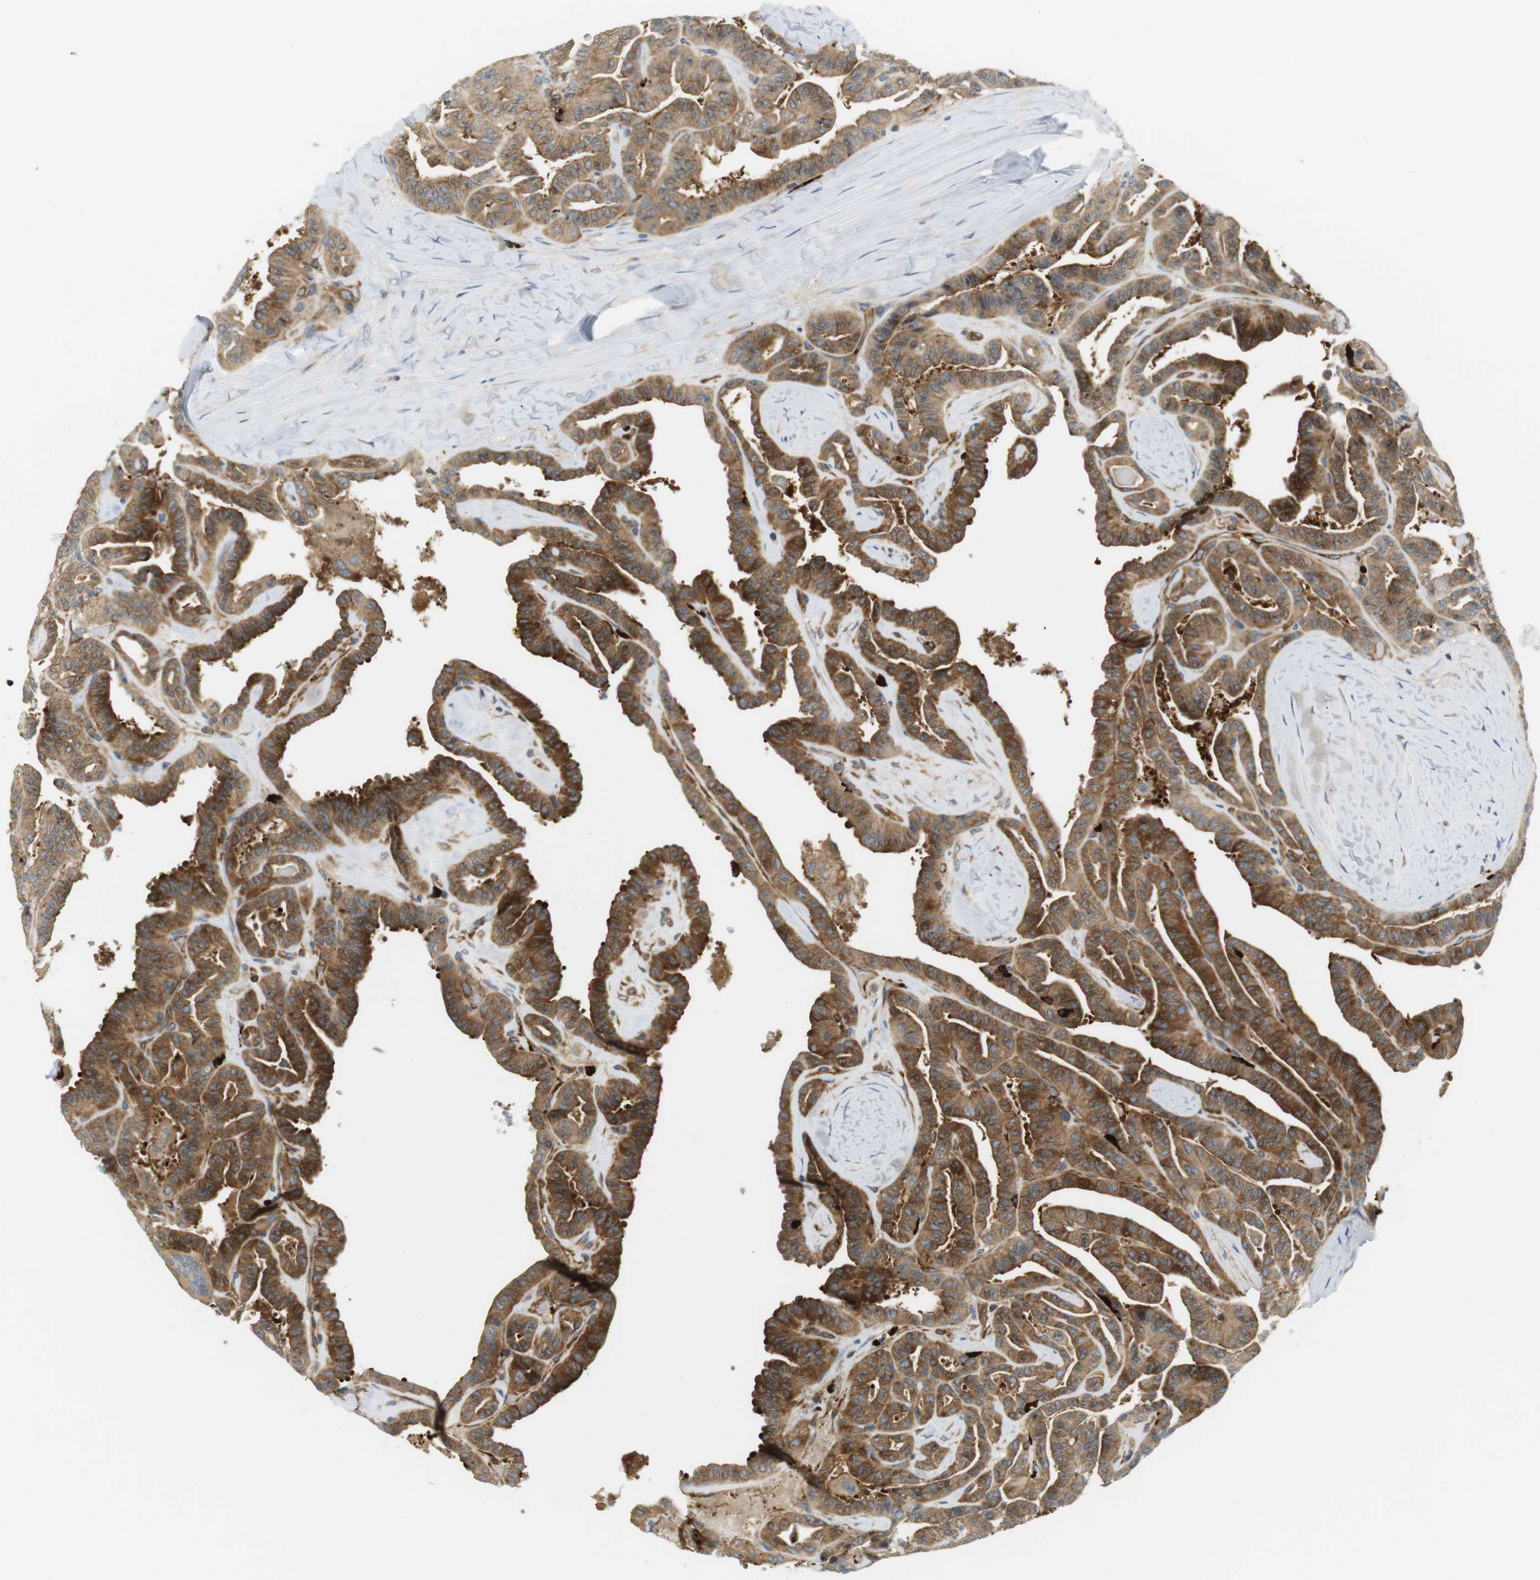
{"staining": {"intensity": "moderate", "quantity": ">75%", "location": "cytoplasmic/membranous"}, "tissue": "thyroid cancer", "cell_type": "Tumor cells", "image_type": "cancer", "snomed": [{"axis": "morphology", "description": "Papillary adenocarcinoma, NOS"}, {"axis": "topography", "description": "Thyroid gland"}], "caption": "Immunohistochemistry staining of thyroid papillary adenocarcinoma, which displays medium levels of moderate cytoplasmic/membranous expression in about >75% of tumor cells indicating moderate cytoplasmic/membranous protein expression. The staining was performed using DAB (3,3'-diaminobenzidine) (brown) for protein detection and nuclei were counterstained in hematoxylin (blue).", "gene": "TMEM200A", "patient": {"sex": "male", "age": 77}}